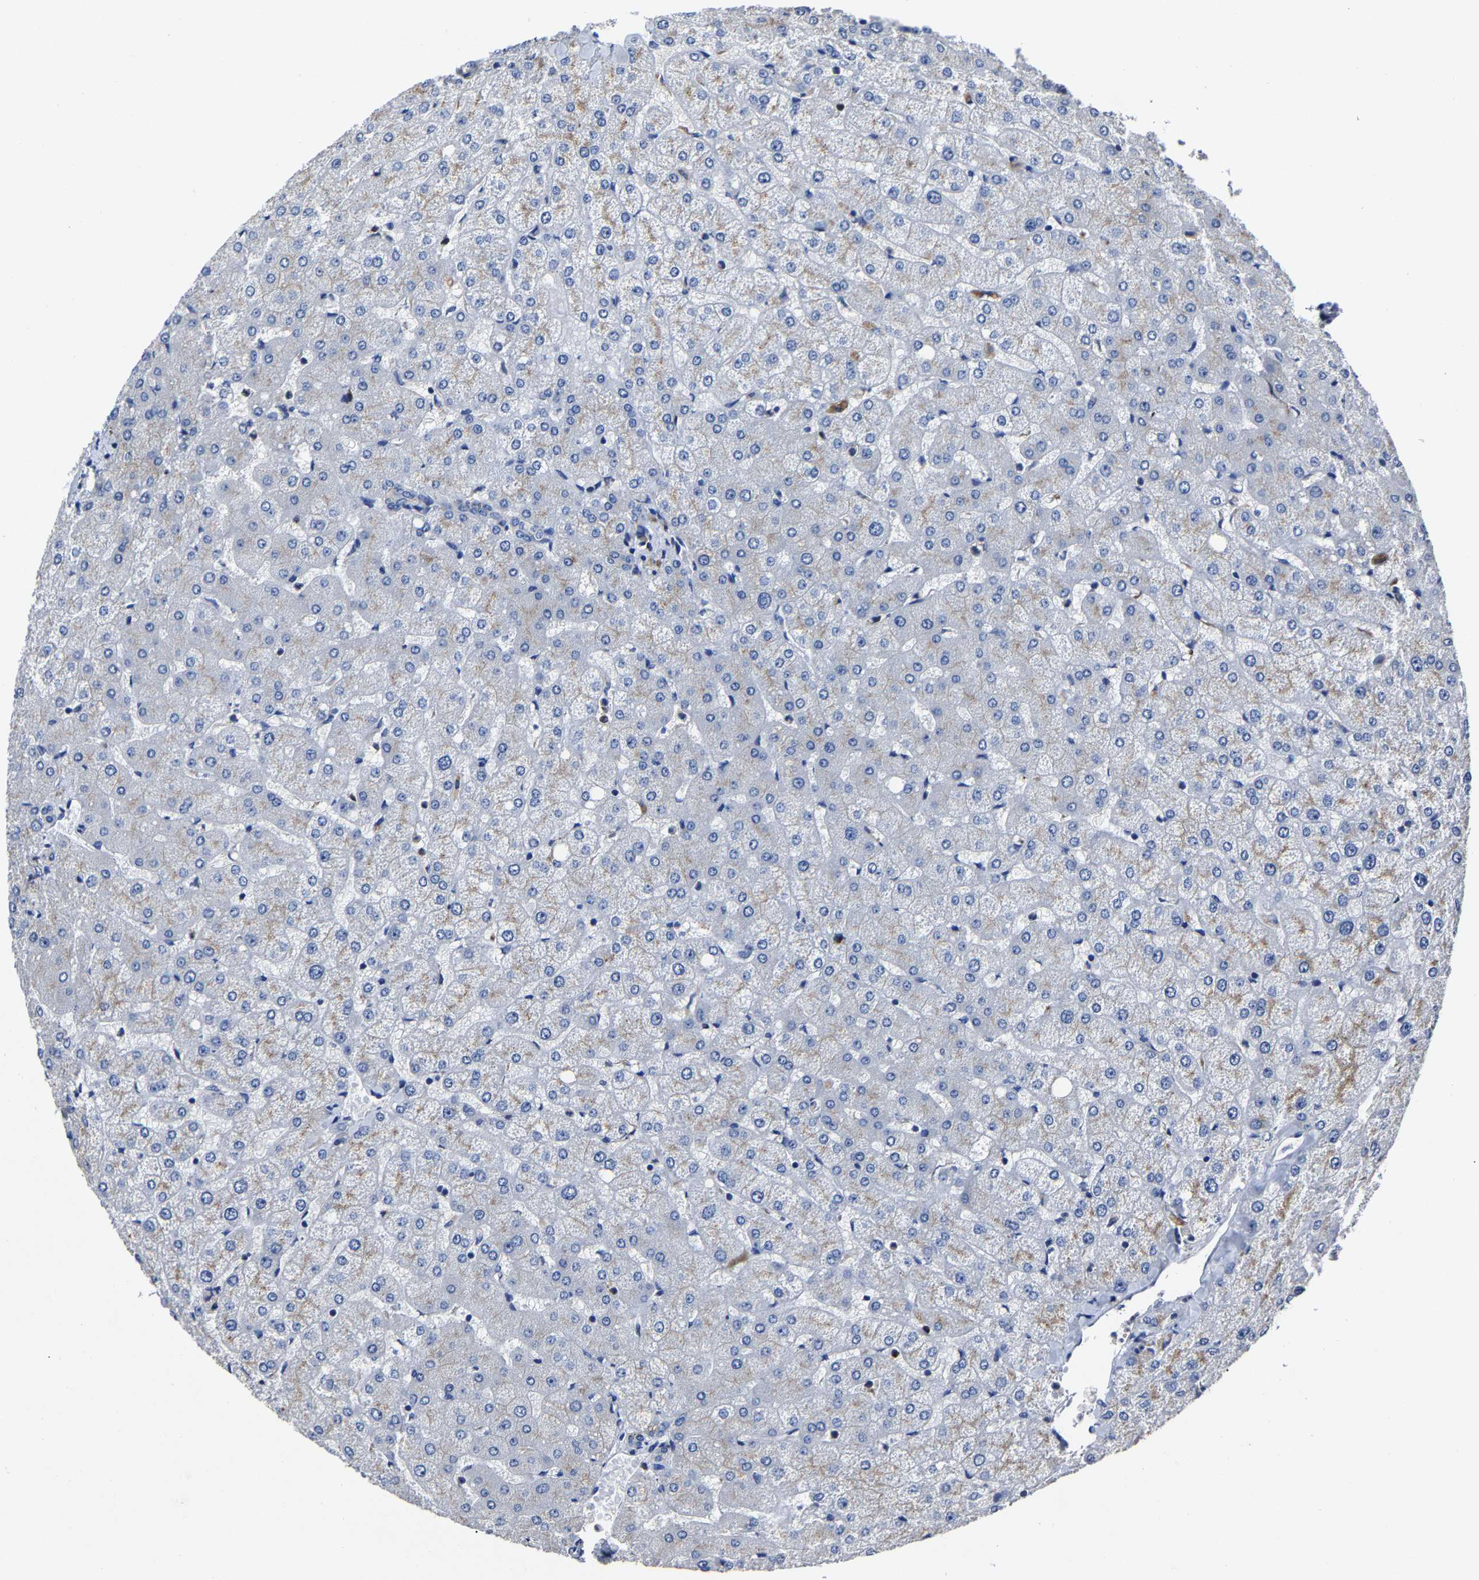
{"staining": {"intensity": "negative", "quantity": "none", "location": "none"}, "tissue": "liver", "cell_type": "Cholangiocytes", "image_type": "normal", "snomed": [{"axis": "morphology", "description": "Normal tissue, NOS"}, {"axis": "topography", "description": "Liver"}], "caption": "A high-resolution photomicrograph shows immunohistochemistry (IHC) staining of normal liver, which displays no significant positivity in cholangiocytes.", "gene": "LAMTOR4", "patient": {"sex": "female", "age": 54}}